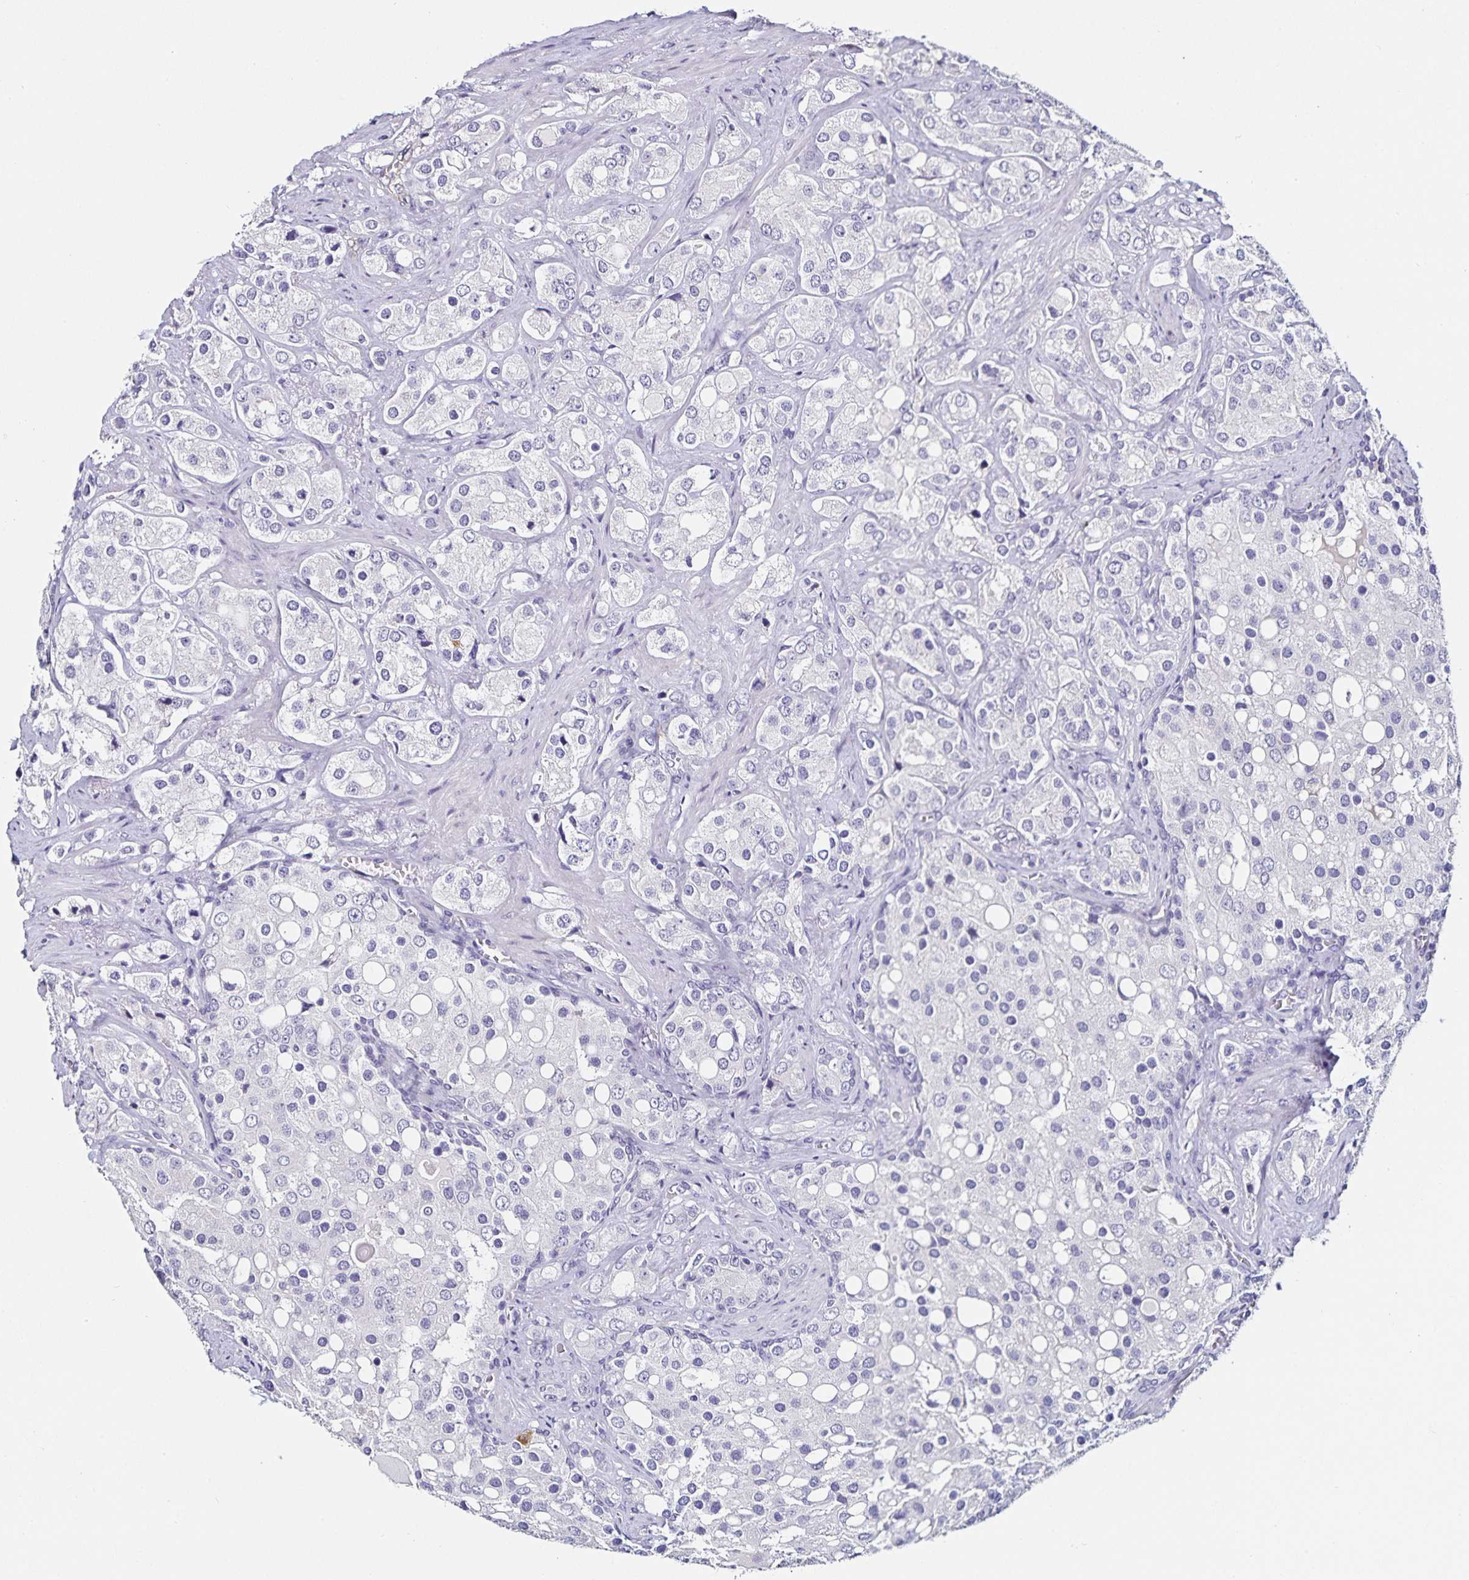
{"staining": {"intensity": "negative", "quantity": "none", "location": "none"}, "tissue": "prostate cancer", "cell_type": "Tumor cells", "image_type": "cancer", "snomed": [{"axis": "morphology", "description": "Adenocarcinoma, High grade"}, {"axis": "topography", "description": "Prostate"}], "caption": "Prostate cancer (adenocarcinoma (high-grade)) stained for a protein using immunohistochemistry displays no staining tumor cells.", "gene": "TSPAN7", "patient": {"sex": "male", "age": 67}}